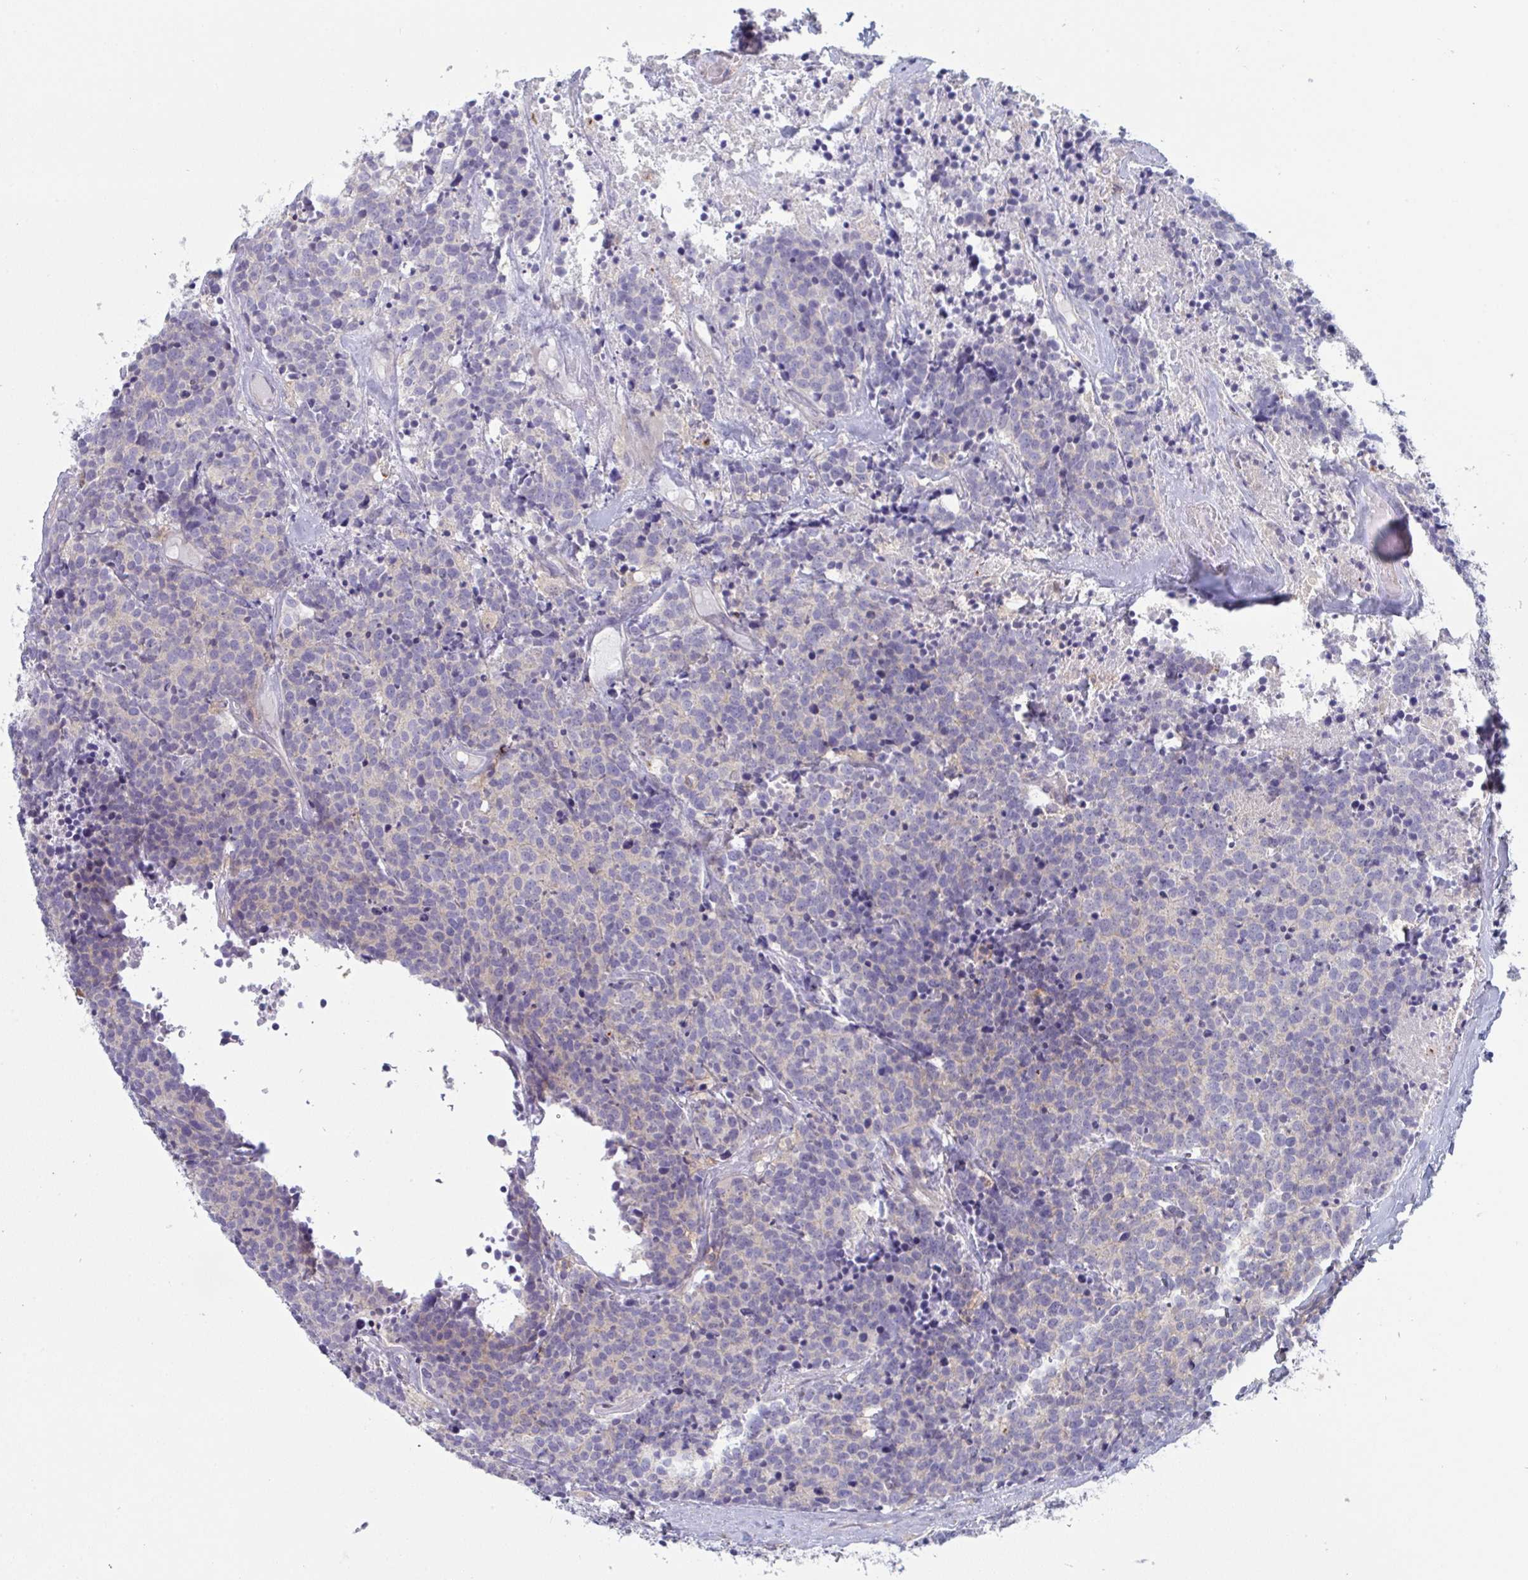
{"staining": {"intensity": "negative", "quantity": "none", "location": "none"}, "tissue": "carcinoid", "cell_type": "Tumor cells", "image_type": "cancer", "snomed": [{"axis": "morphology", "description": "Carcinoid, malignant, NOS"}, {"axis": "topography", "description": "Skin"}], "caption": "Carcinoid was stained to show a protein in brown. There is no significant staining in tumor cells. (DAB immunohistochemistry (IHC), high magnification).", "gene": "DISP2", "patient": {"sex": "female", "age": 79}}